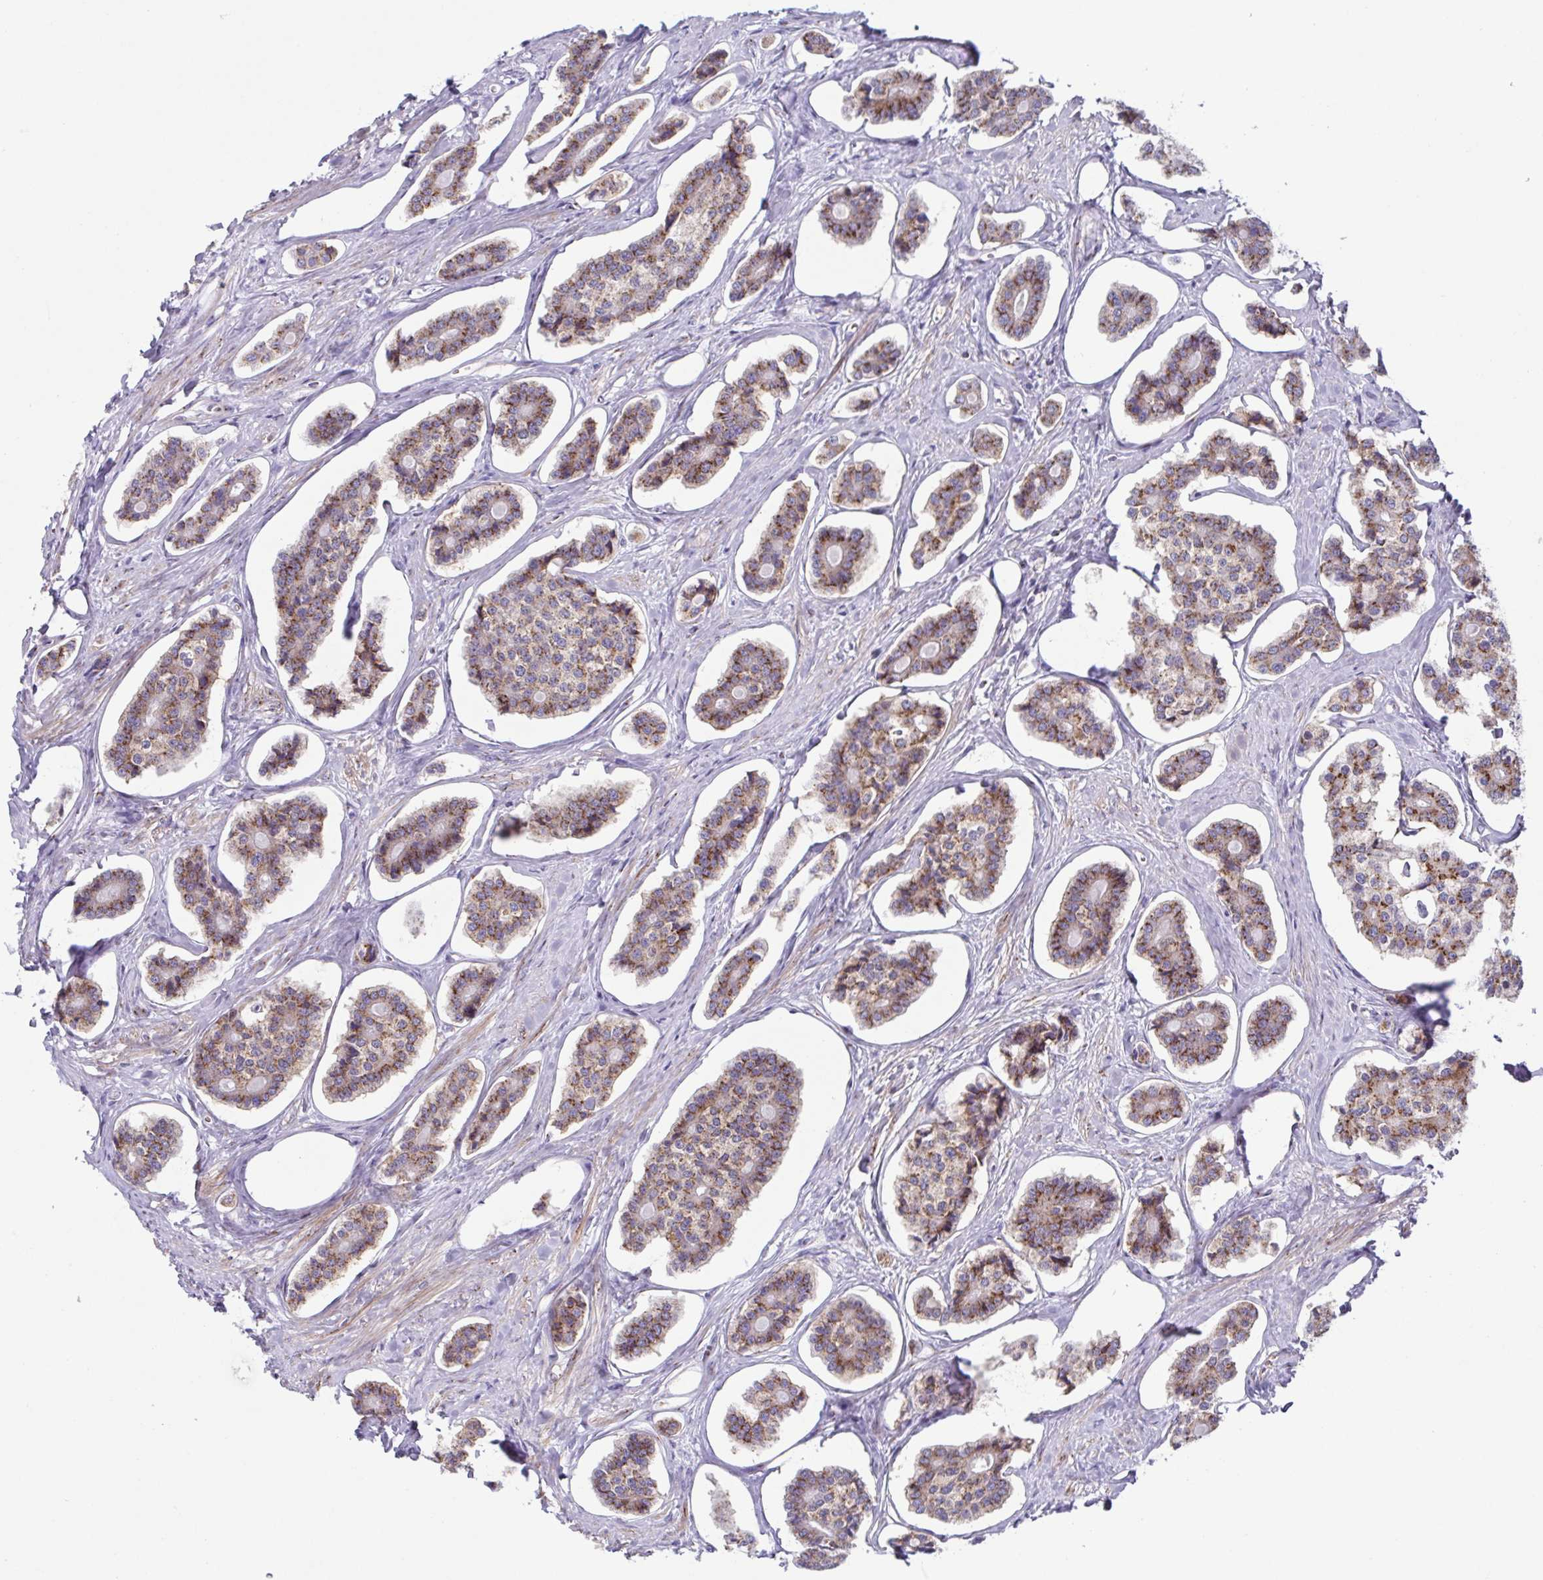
{"staining": {"intensity": "moderate", "quantity": ">75%", "location": "cytoplasmic/membranous"}, "tissue": "carcinoid", "cell_type": "Tumor cells", "image_type": "cancer", "snomed": [{"axis": "morphology", "description": "Carcinoid, malignant, NOS"}, {"axis": "topography", "description": "Small intestine"}], "caption": "The image exhibits a brown stain indicating the presence of a protein in the cytoplasmic/membranous of tumor cells in malignant carcinoid.", "gene": "COL17A1", "patient": {"sex": "female", "age": 65}}